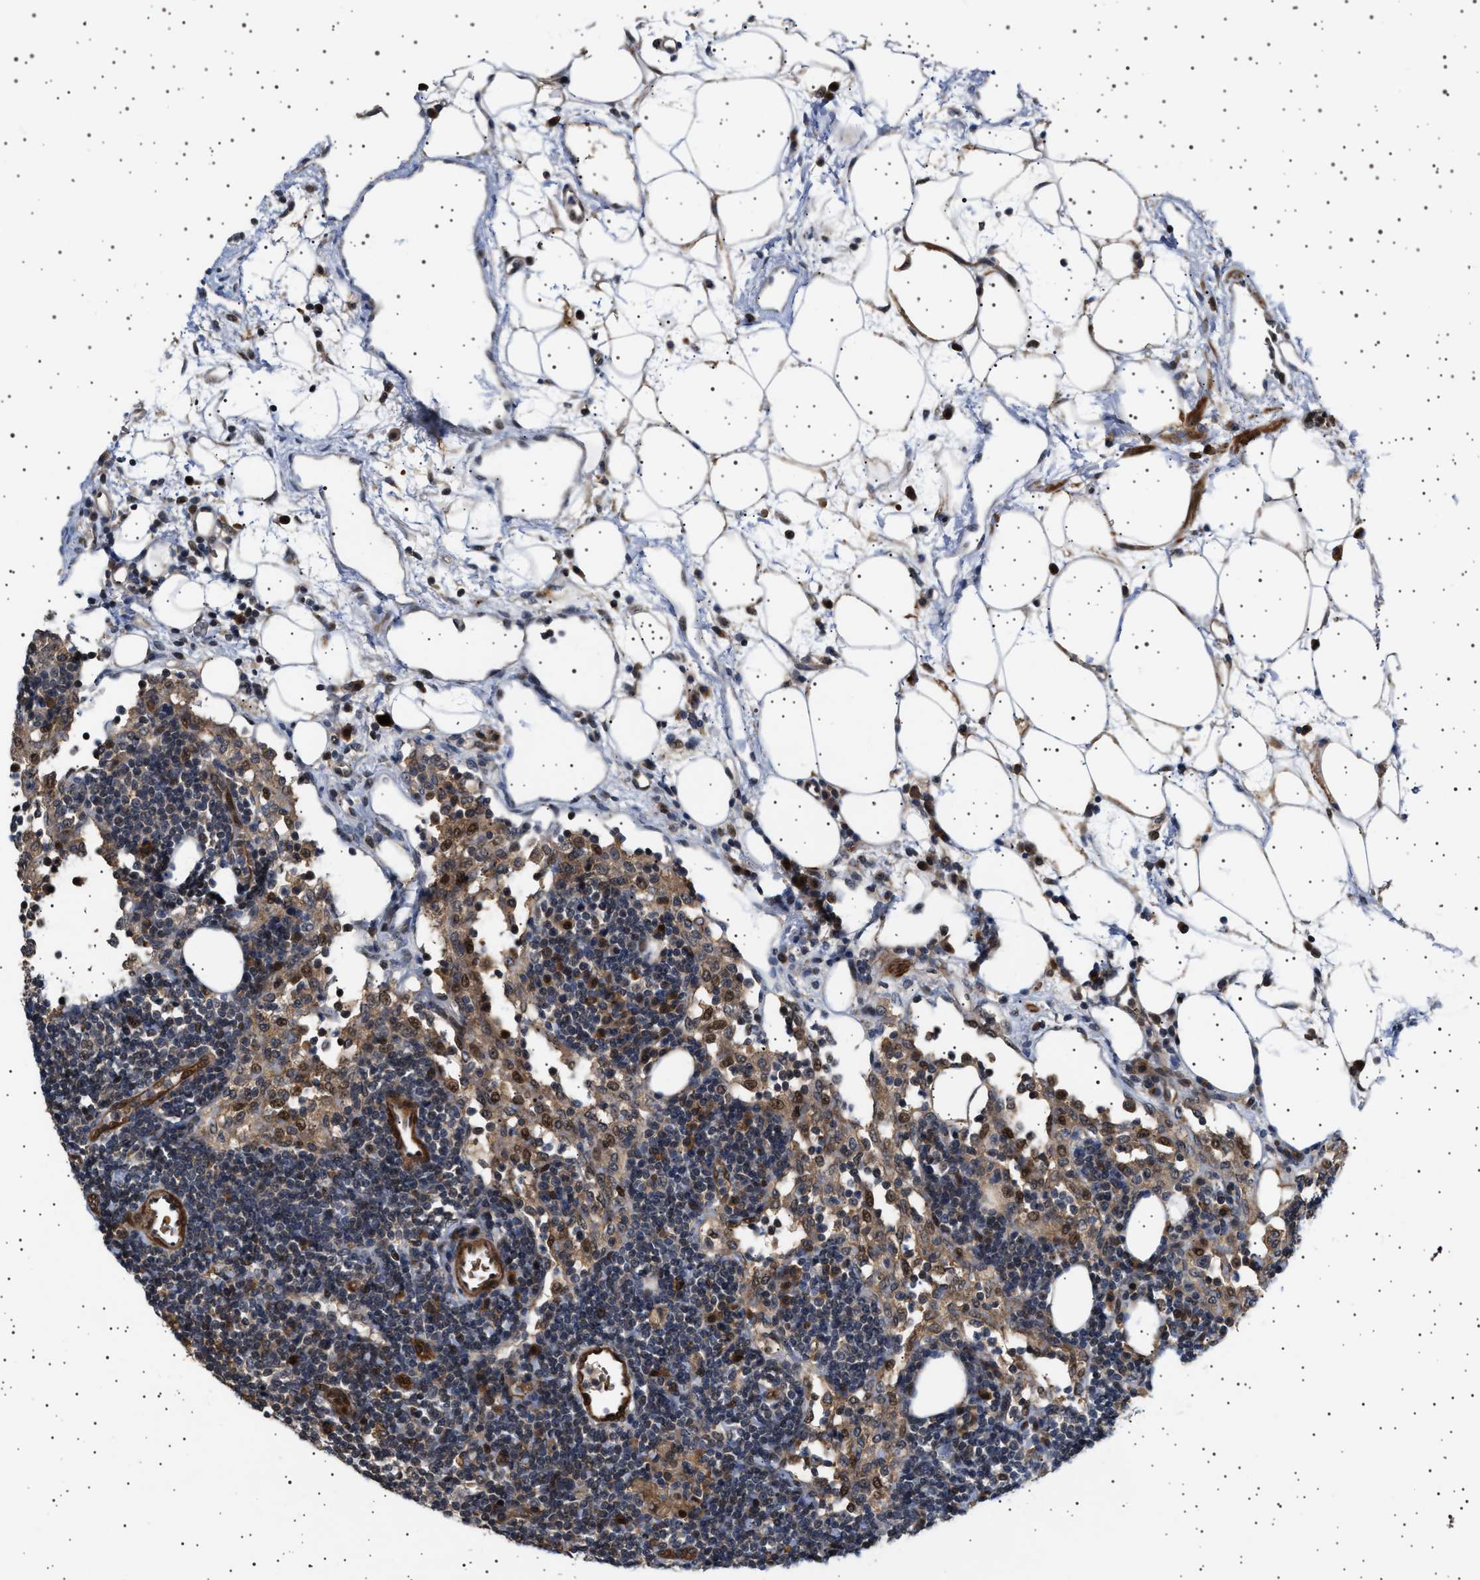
{"staining": {"intensity": "weak", "quantity": "25%-75%", "location": "cytoplasmic/membranous"}, "tissue": "lymph node", "cell_type": "Germinal center cells", "image_type": "normal", "snomed": [{"axis": "morphology", "description": "Normal tissue, NOS"}, {"axis": "morphology", "description": "Carcinoid, malignant, NOS"}, {"axis": "topography", "description": "Lymph node"}], "caption": "The image reveals a brown stain indicating the presence of a protein in the cytoplasmic/membranous of germinal center cells in lymph node.", "gene": "BAG3", "patient": {"sex": "male", "age": 47}}